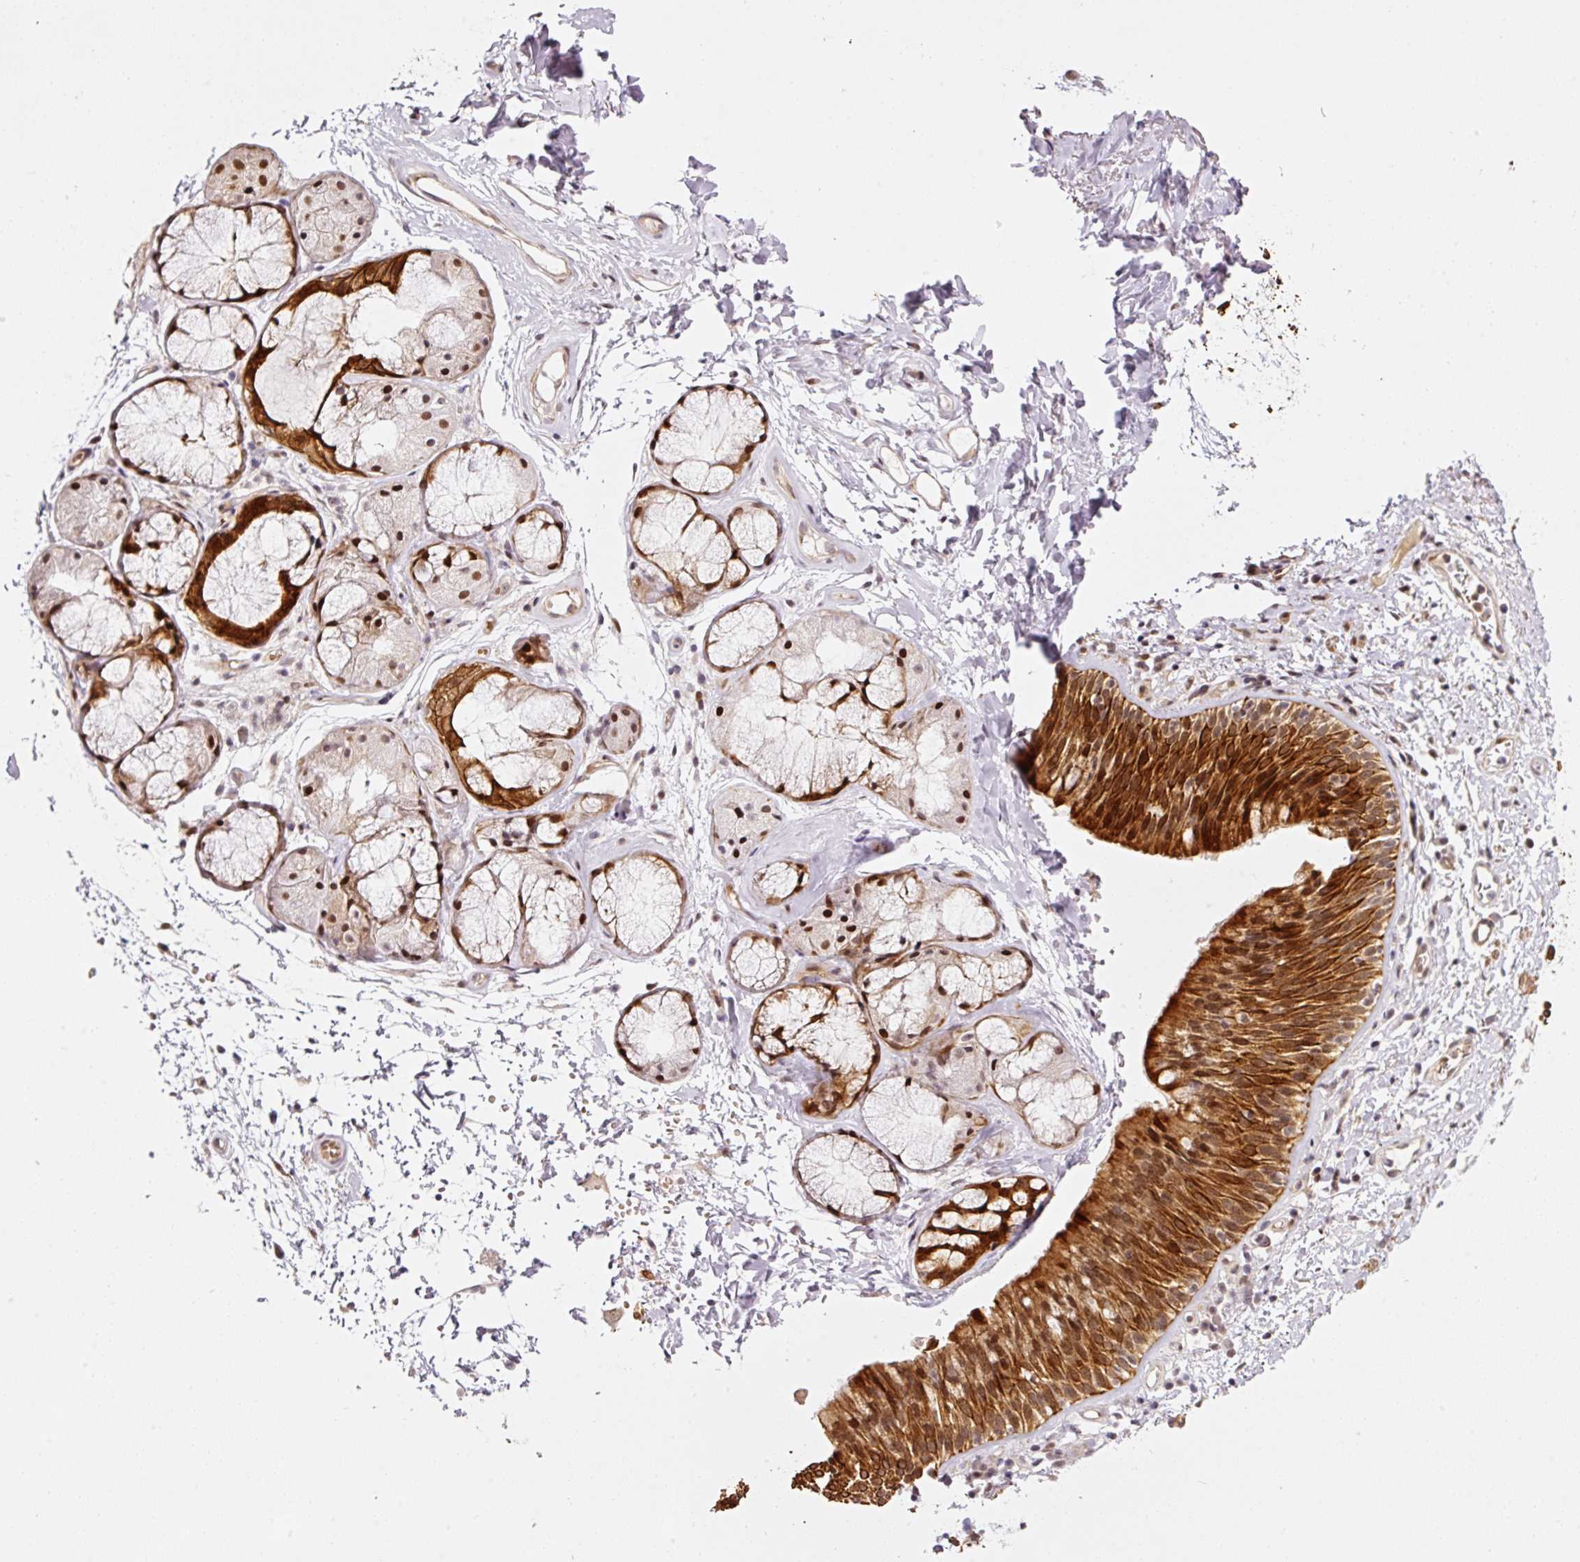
{"staining": {"intensity": "strong", "quantity": ">75%", "location": "cytoplasmic/membranous"}, "tissue": "nasopharynx", "cell_type": "Respiratory epithelial cells", "image_type": "normal", "snomed": [{"axis": "morphology", "description": "Normal tissue, NOS"}, {"axis": "topography", "description": "Cartilage tissue"}, {"axis": "topography", "description": "Nasopharynx"}, {"axis": "topography", "description": "Thyroid gland"}], "caption": "Nasopharynx stained with a protein marker exhibits strong staining in respiratory epithelial cells.", "gene": "ANKRD20A1", "patient": {"sex": "male", "age": 63}}